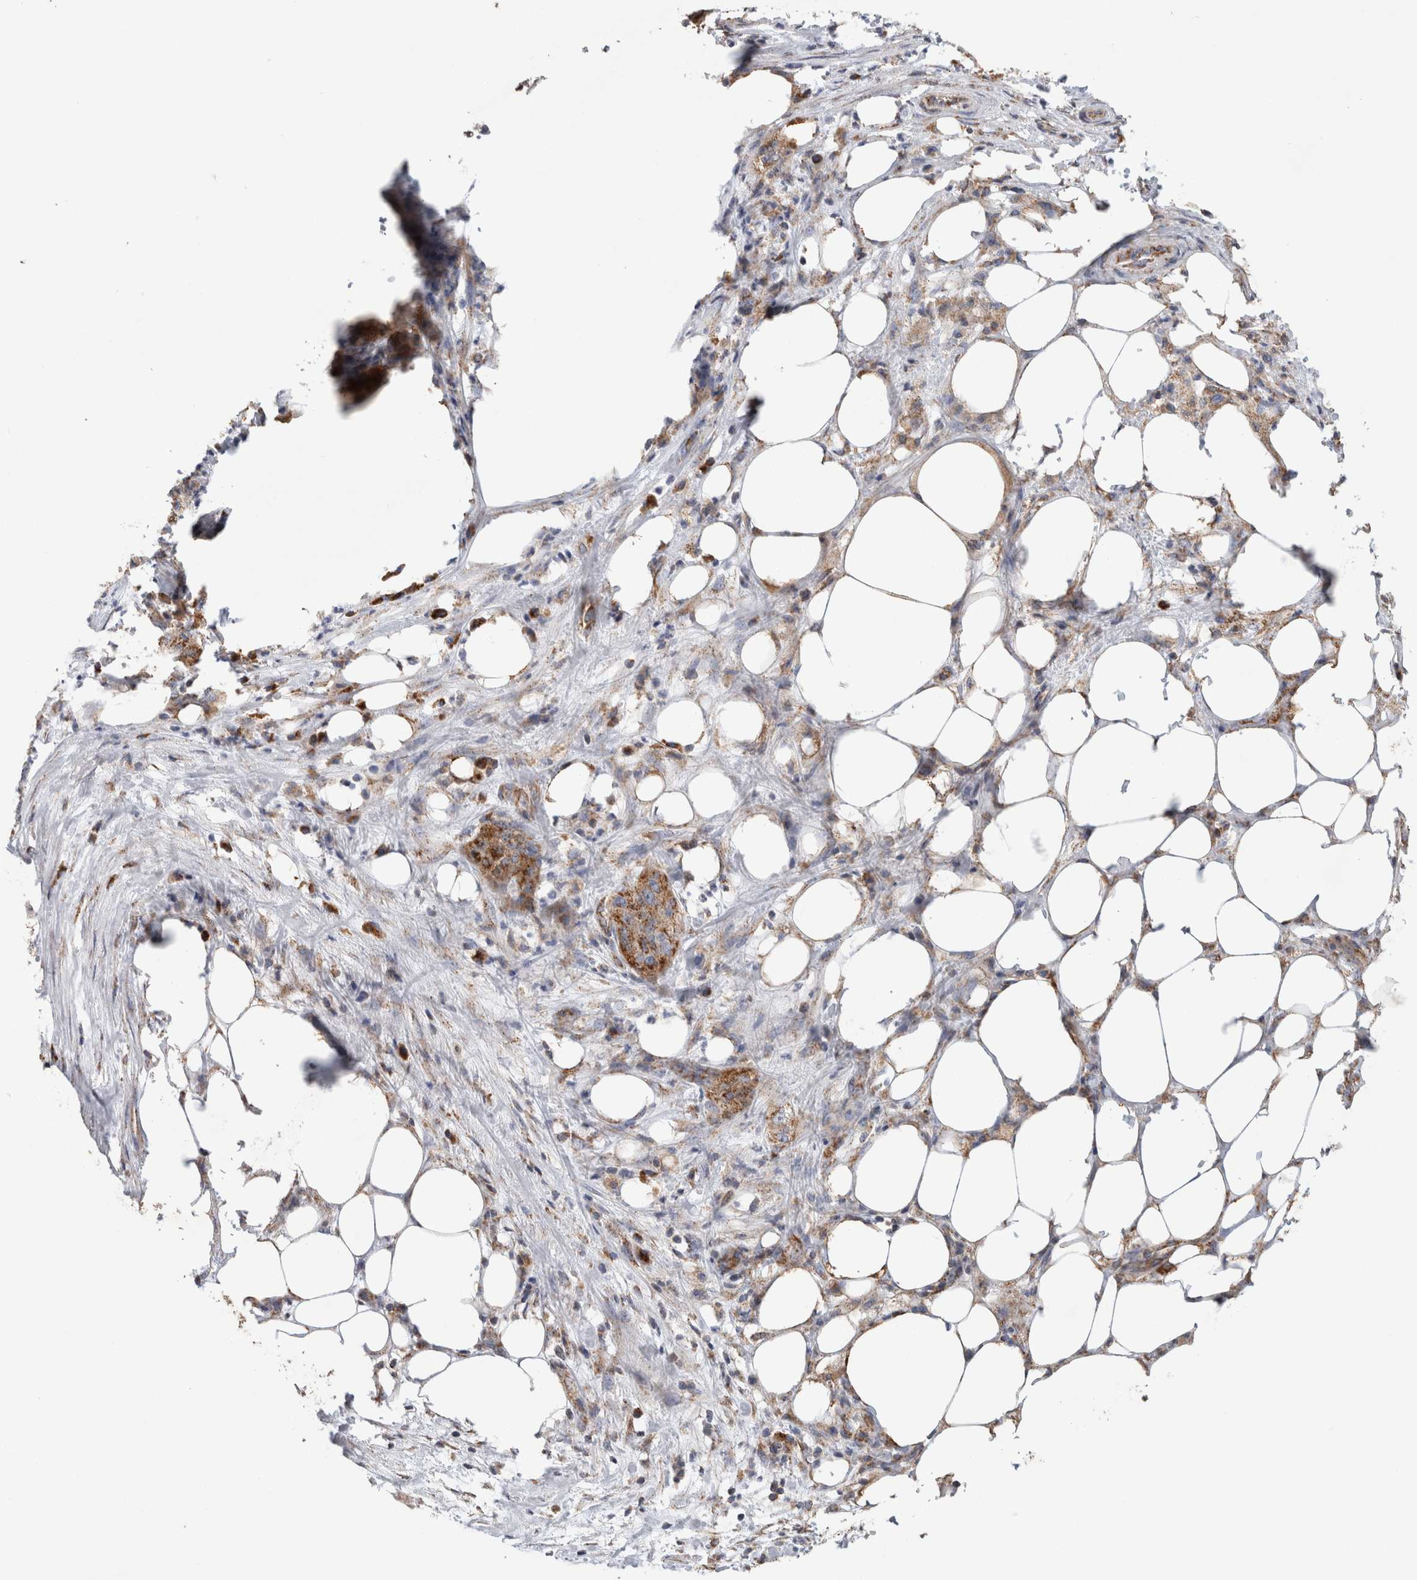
{"staining": {"intensity": "moderate", "quantity": ">75%", "location": "cytoplasmic/membranous"}, "tissue": "pancreatic cancer", "cell_type": "Tumor cells", "image_type": "cancer", "snomed": [{"axis": "morphology", "description": "Adenocarcinoma, NOS"}, {"axis": "topography", "description": "Pancreas"}], "caption": "Immunohistochemistry micrograph of neoplastic tissue: pancreatic cancer stained using immunohistochemistry reveals medium levels of moderate protein expression localized specifically in the cytoplasmic/membranous of tumor cells, appearing as a cytoplasmic/membranous brown color.", "gene": "IARS2", "patient": {"sex": "female", "age": 78}}